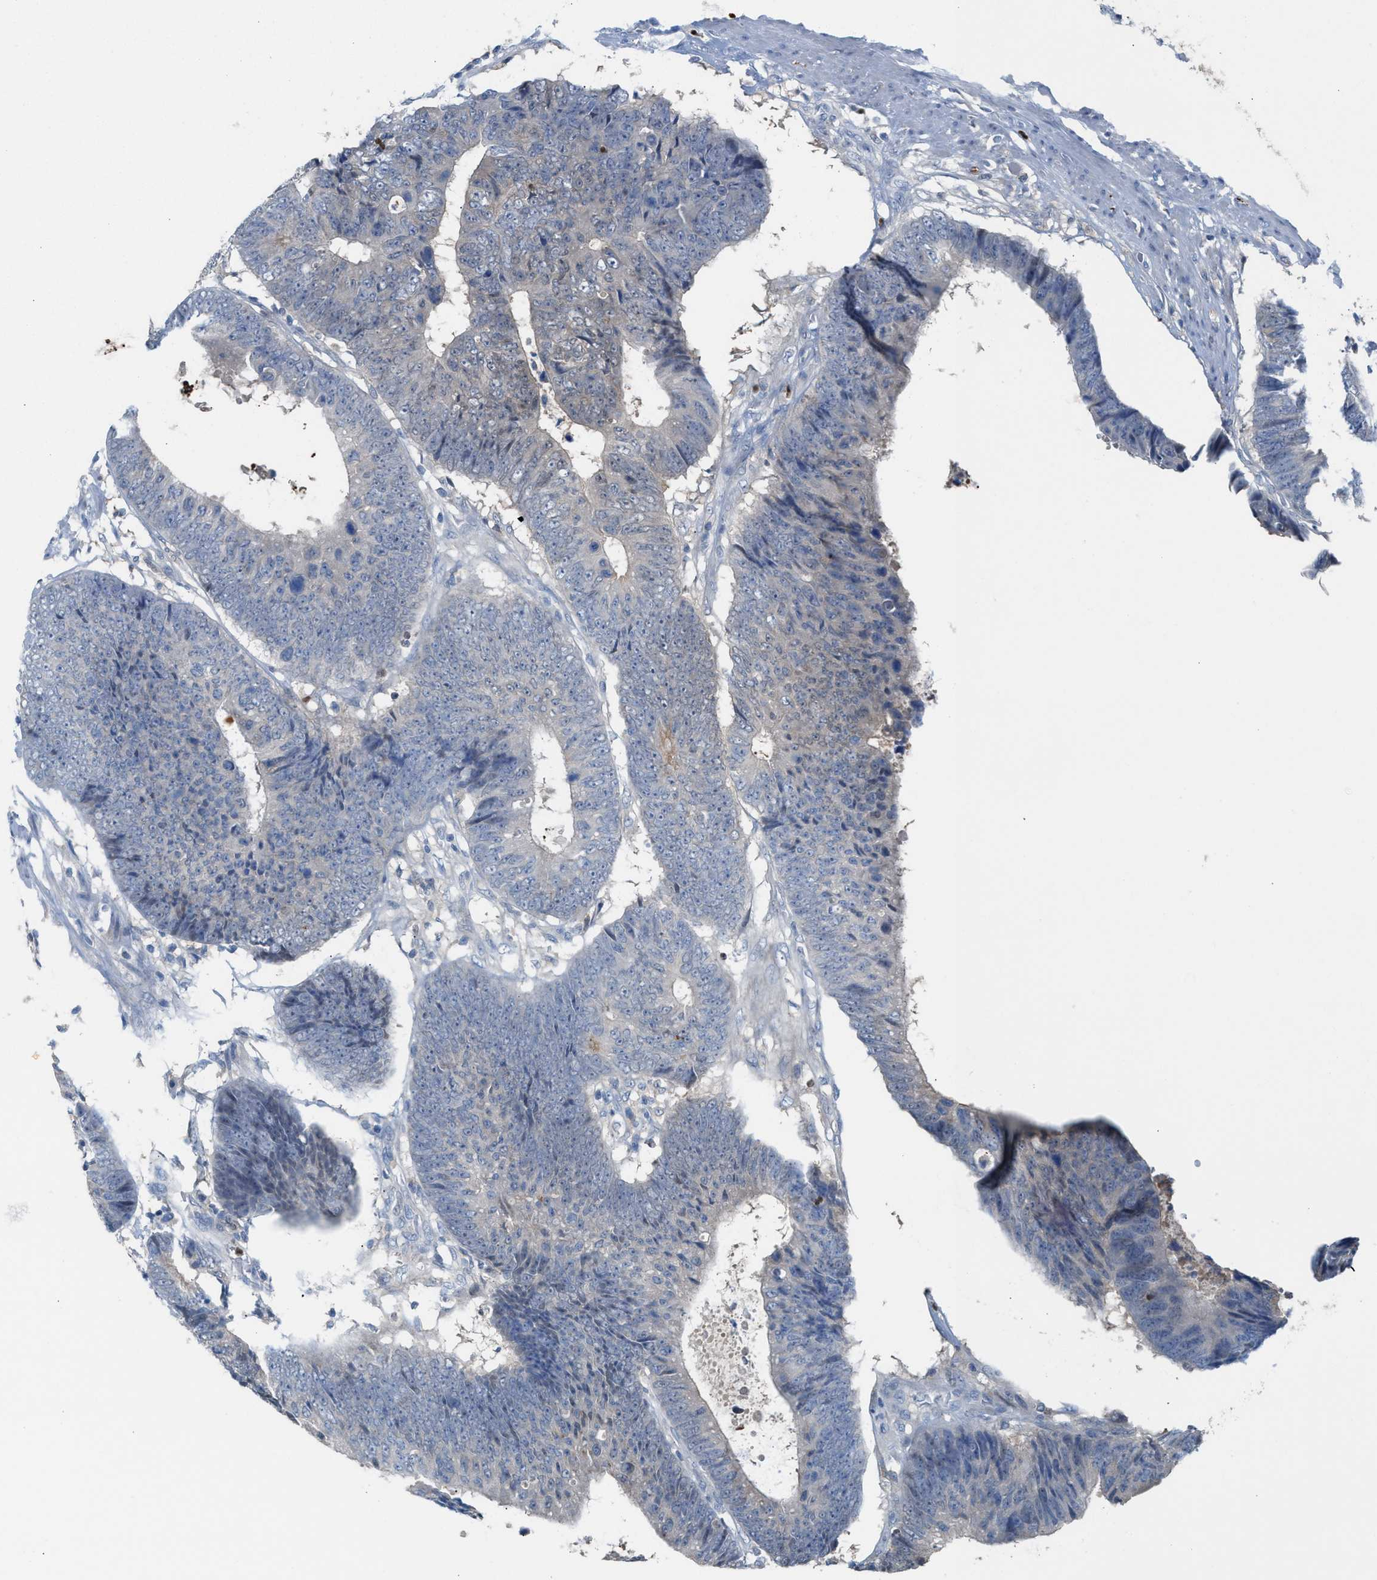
{"staining": {"intensity": "negative", "quantity": "none", "location": "none"}, "tissue": "colorectal cancer", "cell_type": "Tumor cells", "image_type": "cancer", "snomed": [{"axis": "morphology", "description": "Adenocarcinoma, NOS"}, {"axis": "topography", "description": "Colon"}], "caption": "Human adenocarcinoma (colorectal) stained for a protein using immunohistochemistry demonstrates no positivity in tumor cells.", "gene": "PPM1D", "patient": {"sex": "male", "age": 56}}